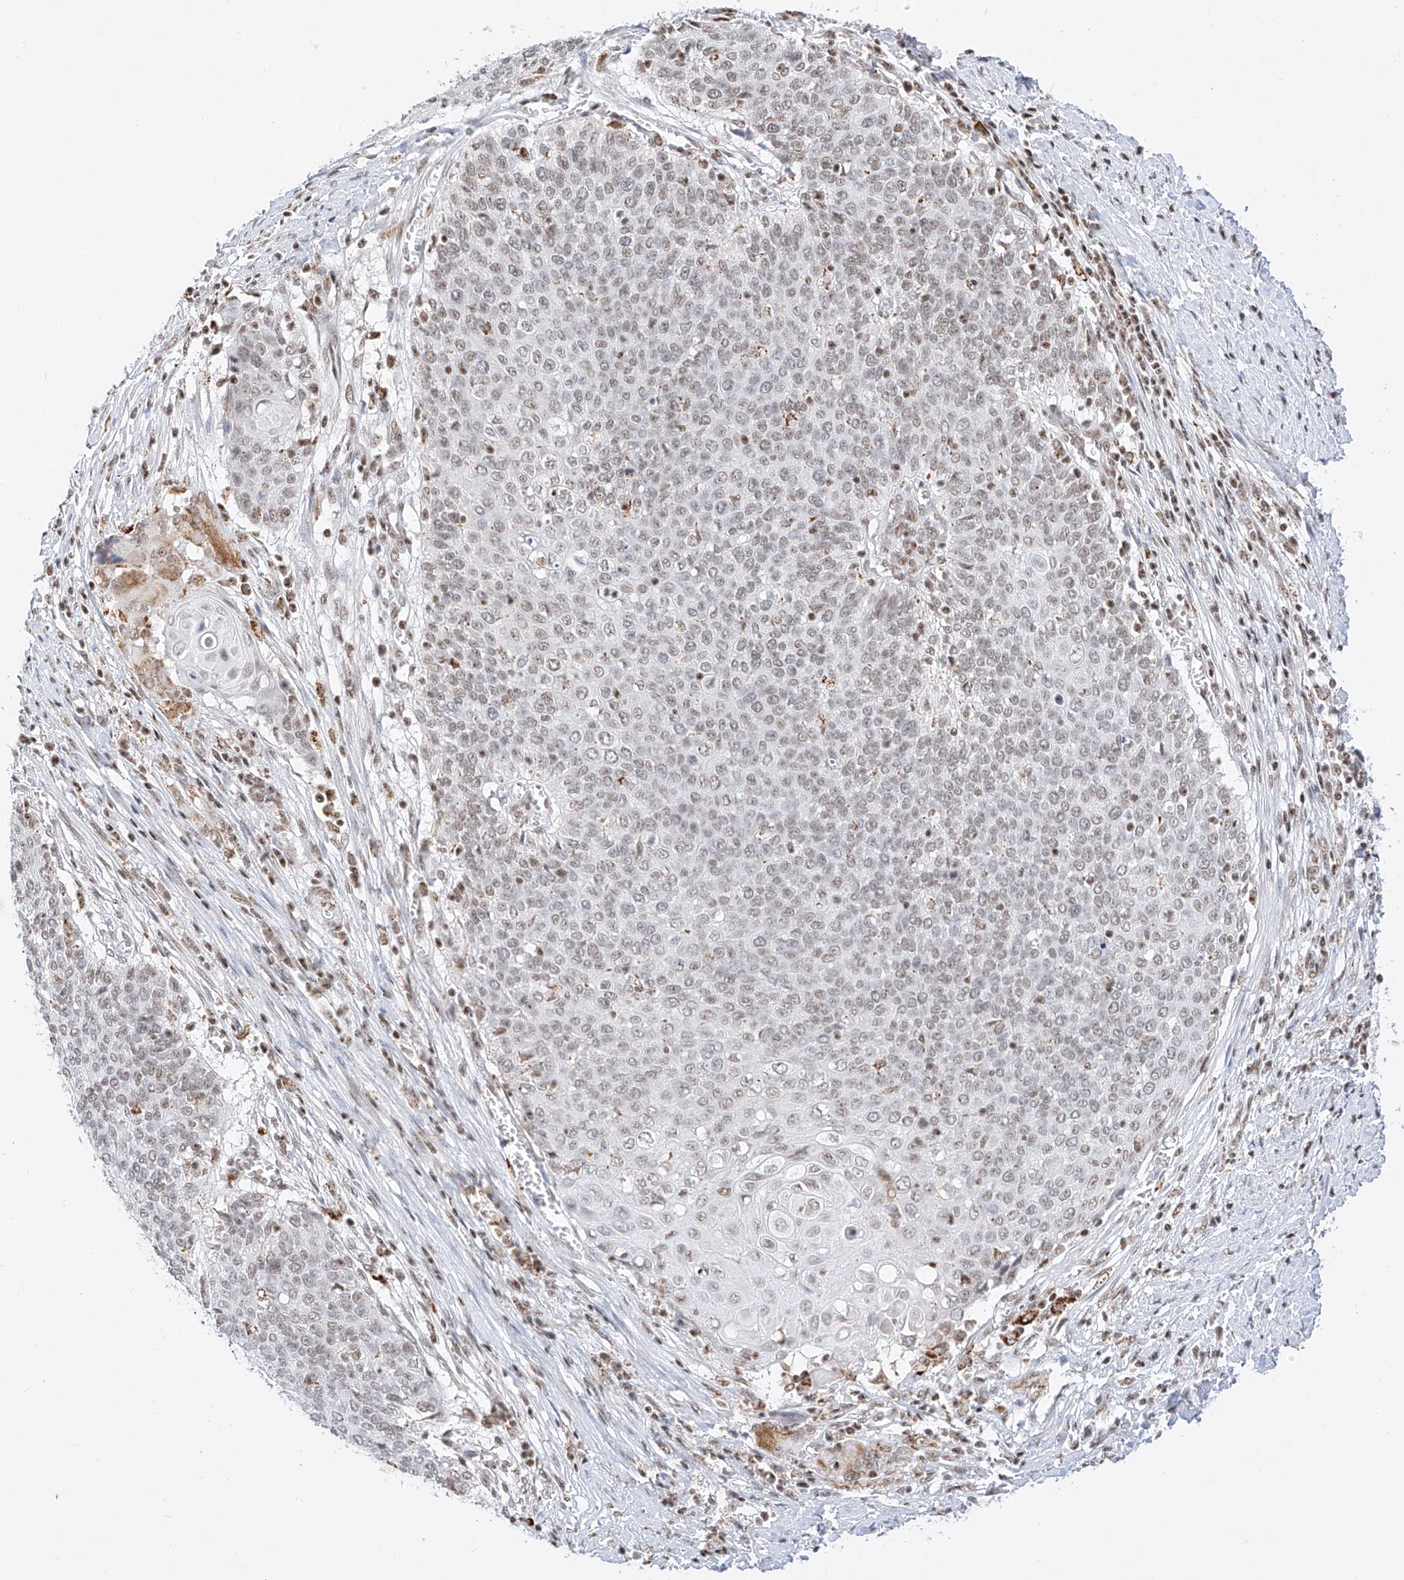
{"staining": {"intensity": "weak", "quantity": "25%-75%", "location": "nuclear"}, "tissue": "cervical cancer", "cell_type": "Tumor cells", "image_type": "cancer", "snomed": [{"axis": "morphology", "description": "Squamous cell carcinoma, NOS"}, {"axis": "topography", "description": "Cervix"}], "caption": "Protein expression analysis of squamous cell carcinoma (cervical) demonstrates weak nuclear positivity in approximately 25%-75% of tumor cells.", "gene": "NRF1", "patient": {"sex": "female", "age": 39}}